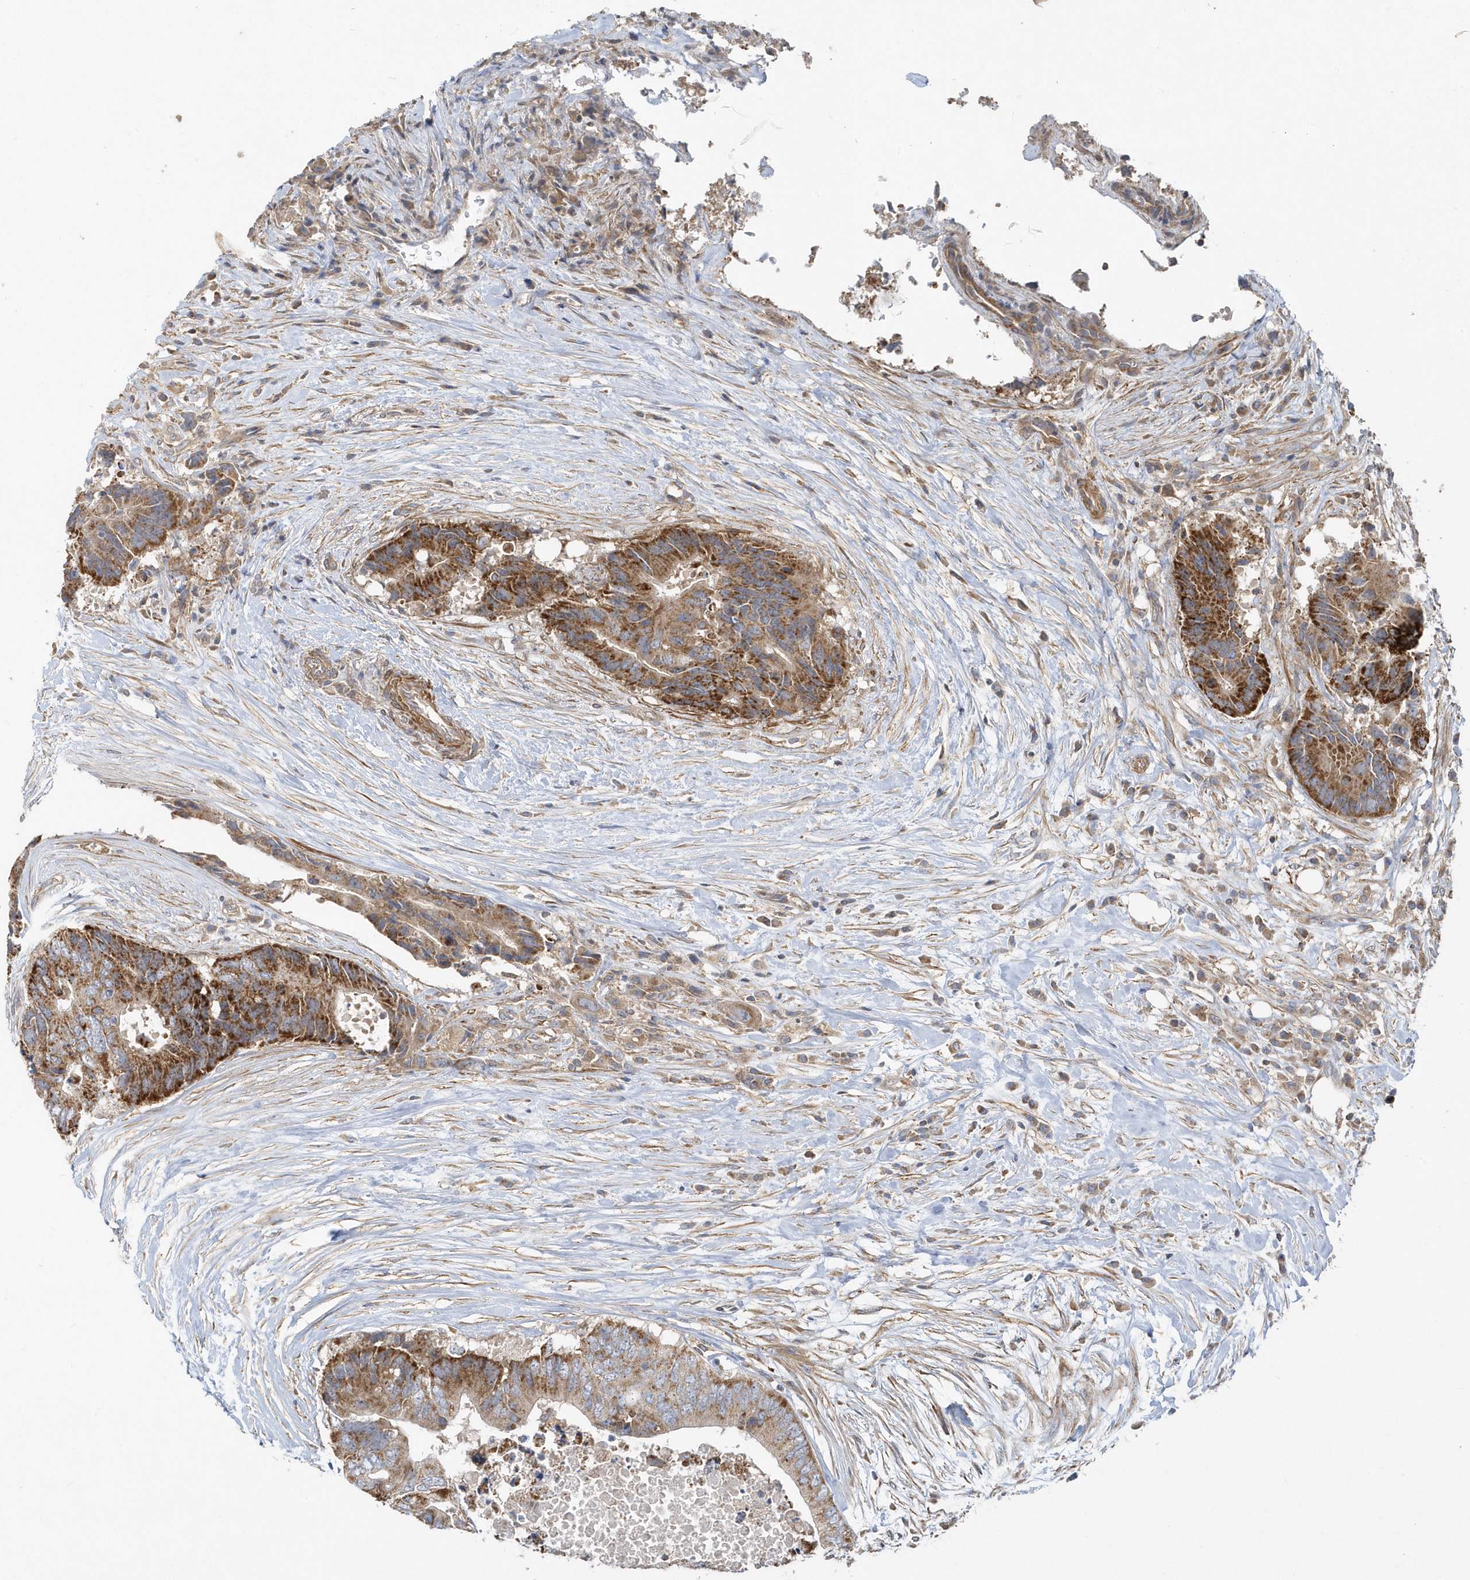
{"staining": {"intensity": "moderate", "quantity": ">75%", "location": "cytoplasmic/membranous"}, "tissue": "colorectal cancer", "cell_type": "Tumor cells", "image_type": "cancer", "snomed": [{"axis": "morphology", "description": "Adenocarcinoma, NOS"}, {"axis": "topography", "description": "Colon"}], "caption": "IHC (DAB) staining of human adenocarcinoma (colorectal) exhibits moderate cytoplasmic/membranous protein expression in about >75% of tumor cells.", "gene": "LEXM", "patient": {"sex": "male", "age": 71}}